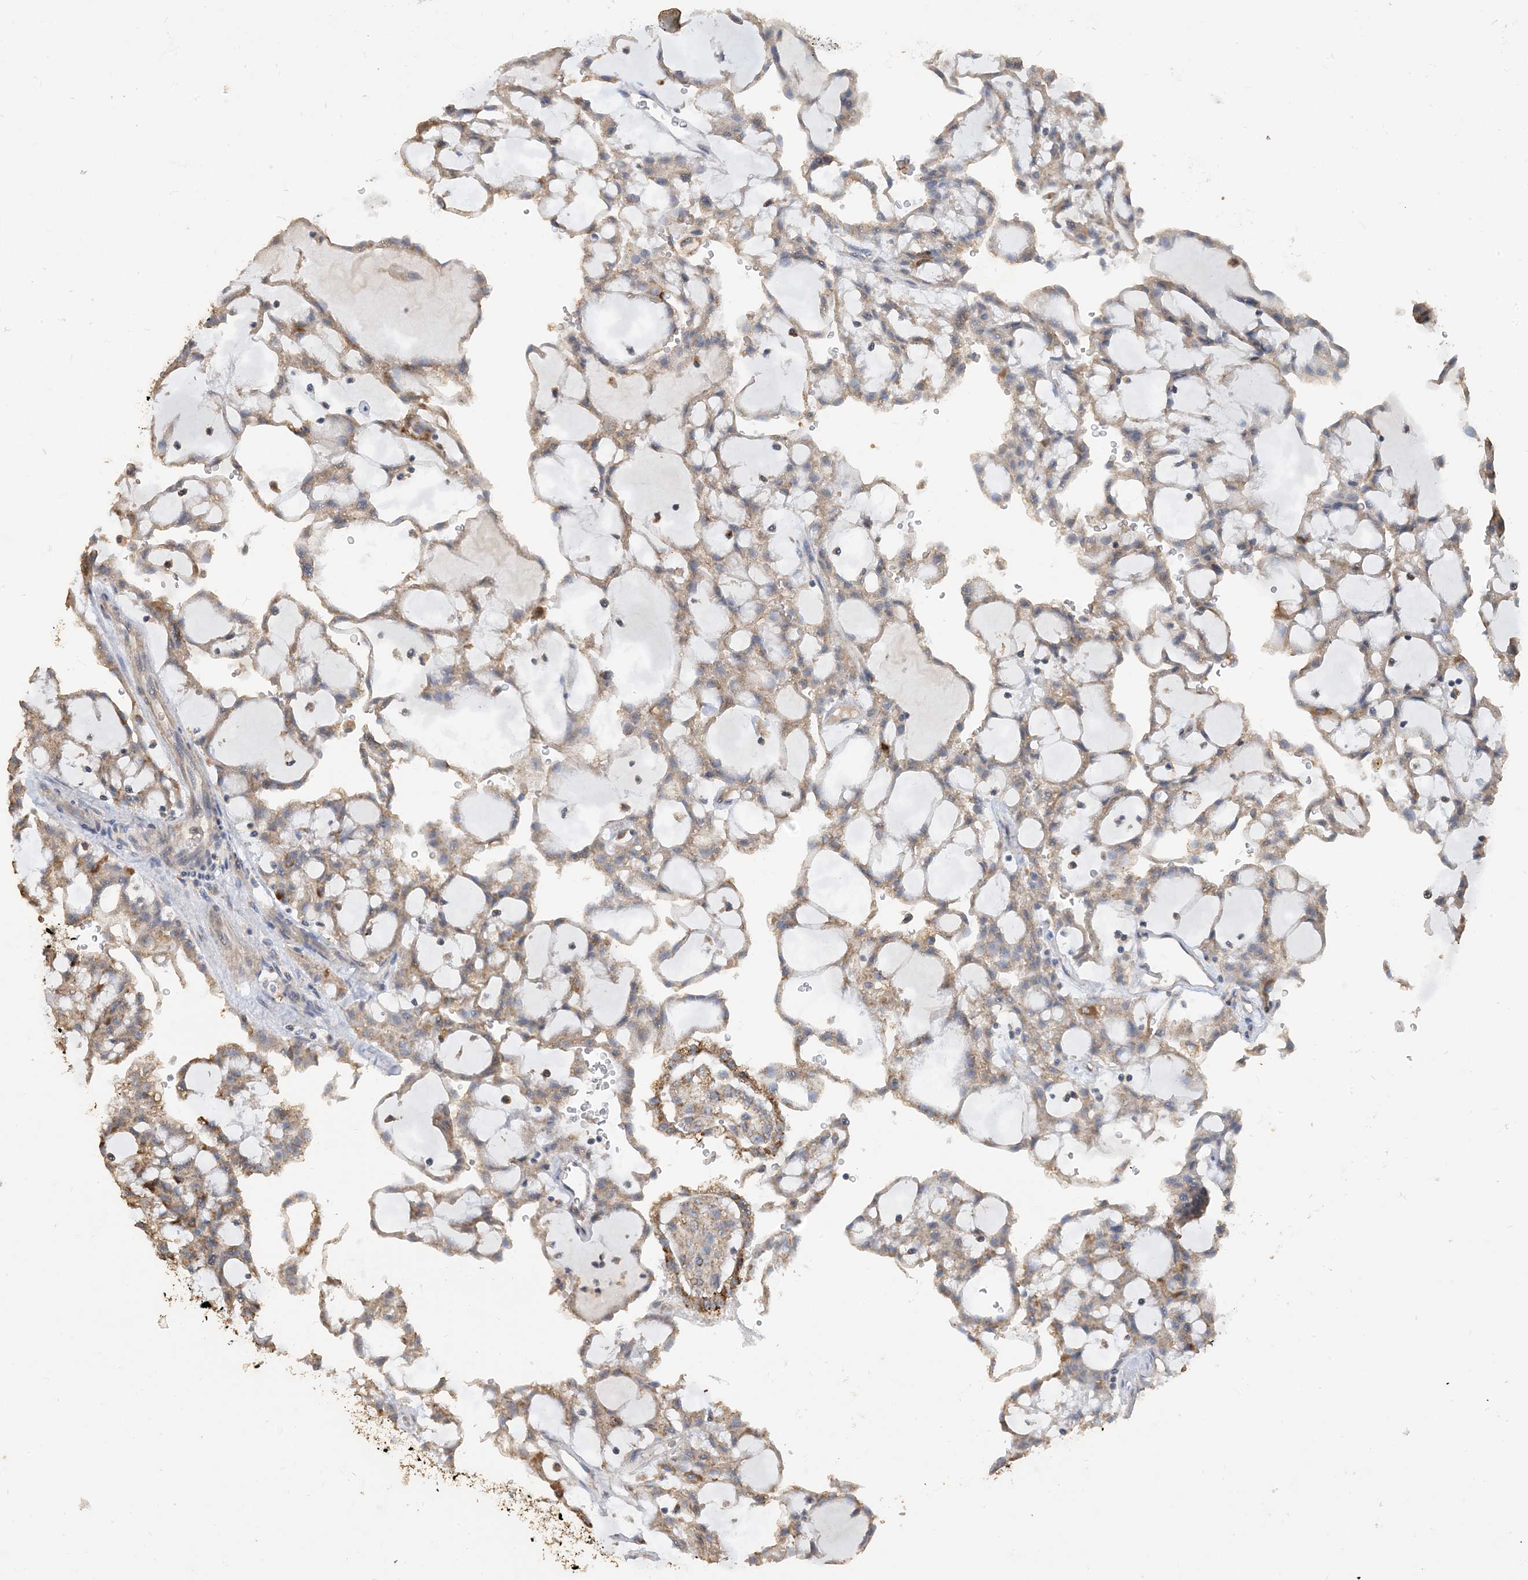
{"staining": {"intensity": "moderate", "quantity": ">75%", "location": "cytoplasmic/membranous"}, "tissue": "renal cancer", "cell_type": "Tumor cells", "image_type": "cancer", "snomed": [{"axis": "morphology", "description": "Adenocarcinoma, NOS"}, {"axis": "topography", "description": "Kidney"}], "caption": "IHC (DAB) staining of renal cancer demonstrates moderate cytoplasmic/membranous protein positivity in about >75% of tumor cells.", "gene": "SFMBT2", "patient": {"sex": "male", "age": 63}}